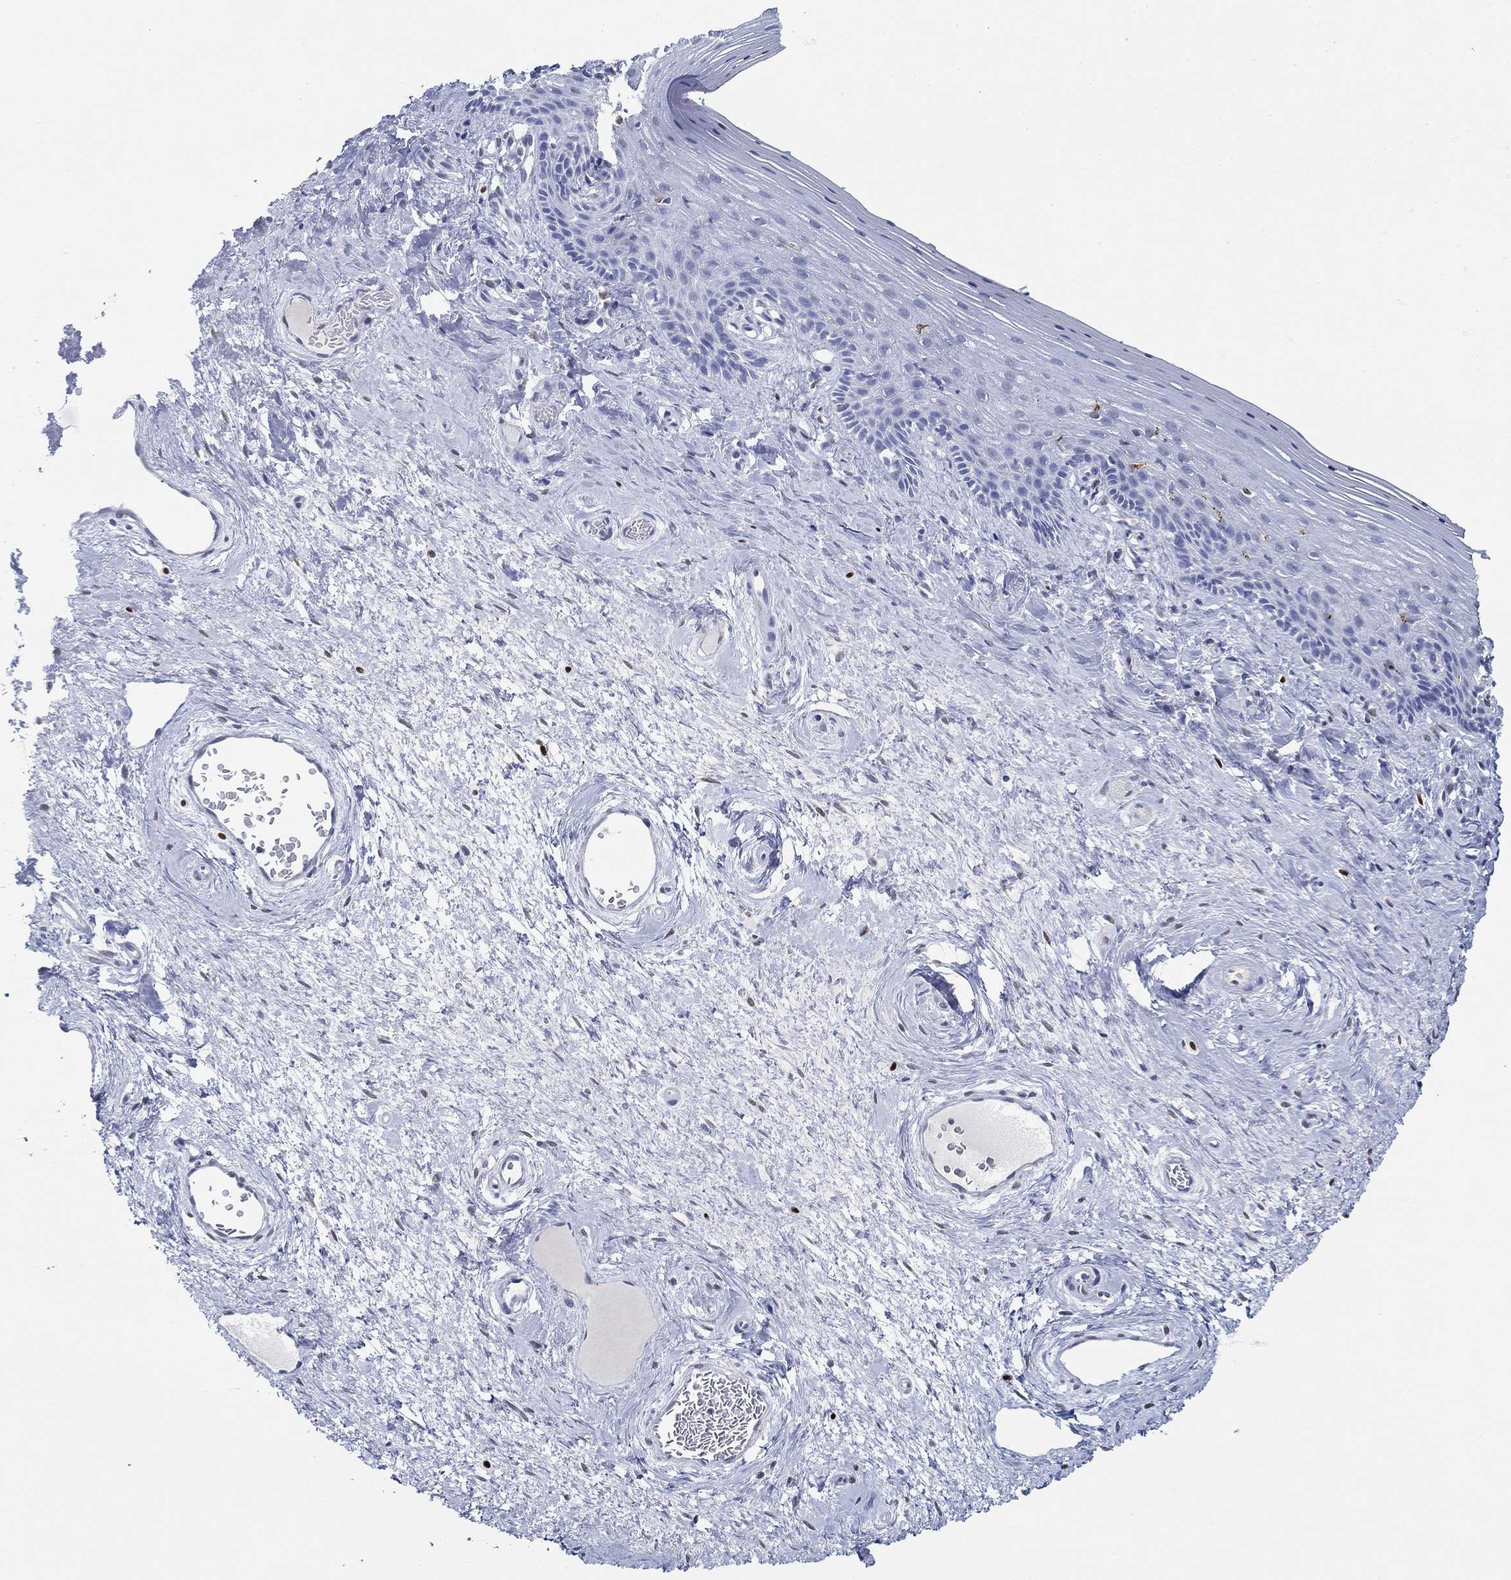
{"staining": {"intensity": "negative", "quantity": "none", "location": "none"}, "tissue": "vagina", "cell_type": "Squamous epithelial cells", "image_type": "normal", "snomed": [{"axis": "morphology", "description": "Normal tissue, NOS"}, {"axis": "topography", "description": "Vagina"}], "caption": "A photomicrograph of human vagina is negative for staining in squamous epithelial cells. (DAB (3,3'-diaminobenzidine) IHC, high magnification).", "gene": "GATA2", "patient": {"sex": "female", "age": 45}}